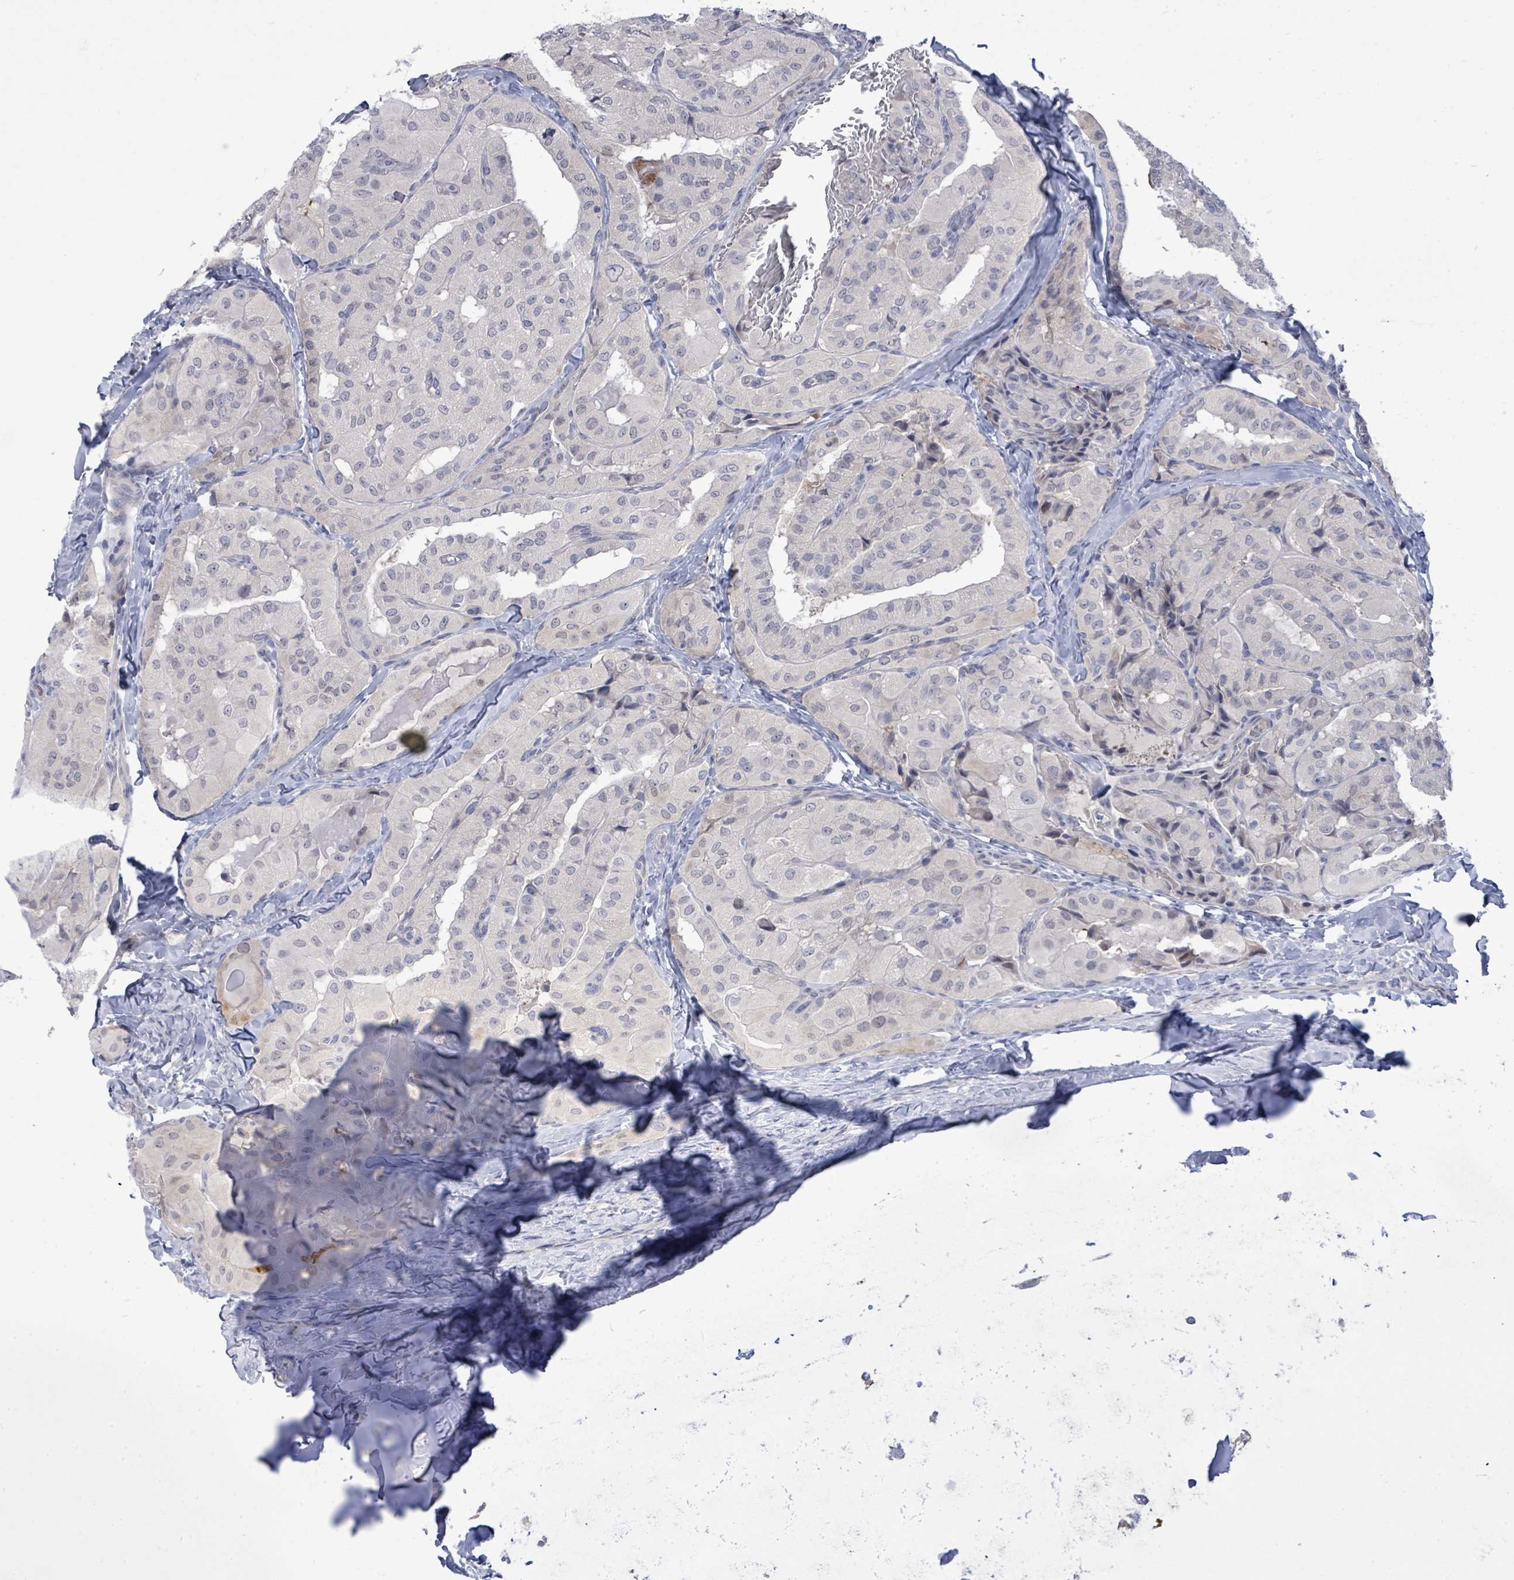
{"staining": {"intensity": "negative", "quantity": "none", "location": "none"}, "tissue": "thyroid cancer", "cell_type": "Tumor cells", "image_type": "cancer", "snomed": [{"axis": "morphology", "description": "Normal tissue, NOS"}, {"axis": "morphology", "description": "Papillary adenocarcinoma, NOS"}, {"axis": "topography", "description": "Thyroid gland"}], "caption": "An image of thyroid cancer (papillary adenocarcinoma) stained for a protein shows no brown staining in tumor cells.", "gene": "CT45A5", "patient": {"sex": "female", "age": 59}}